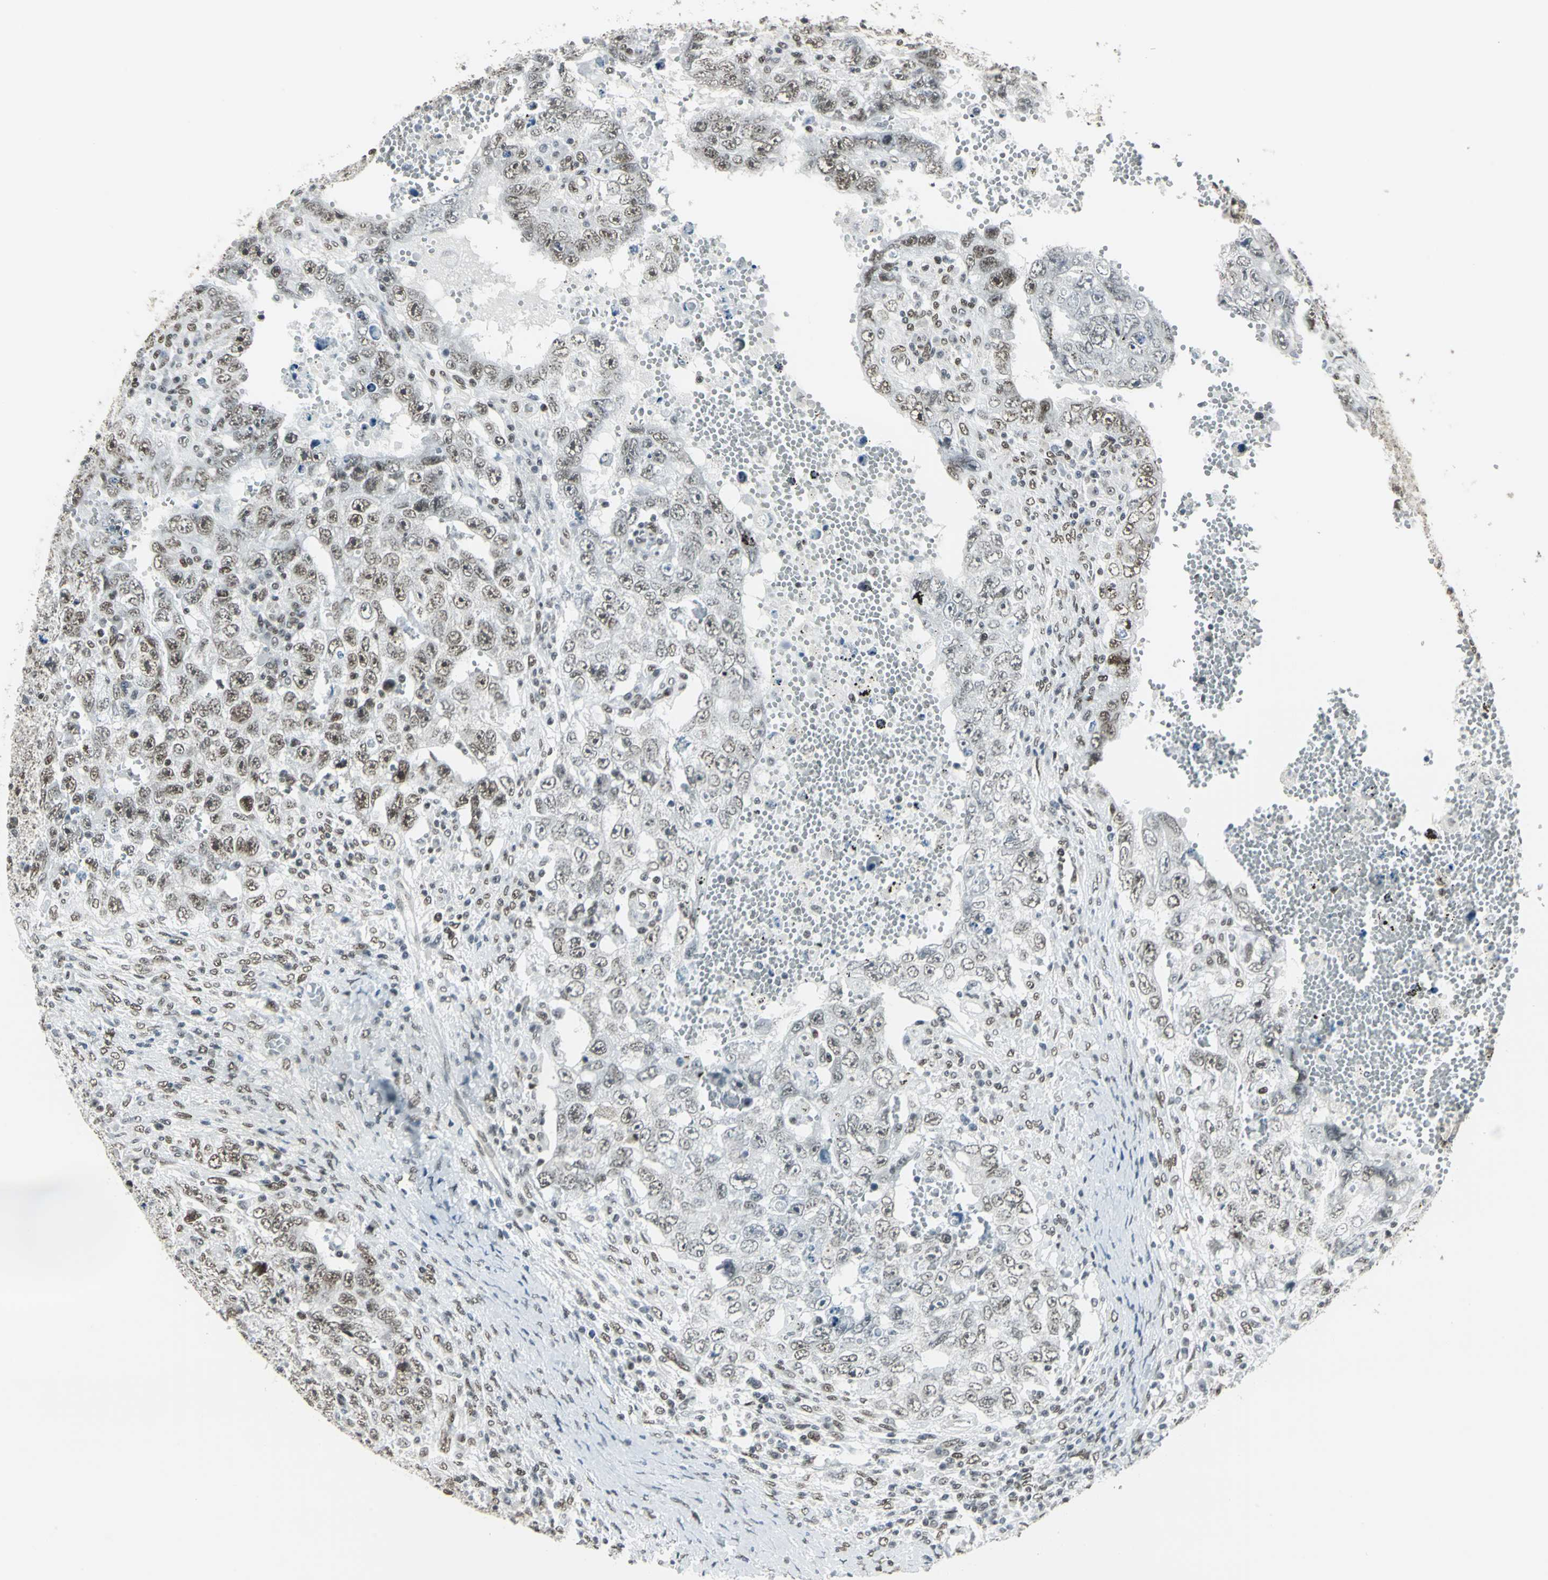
{"staining": {"intensity": "moderate", "quantity": ">75%", "location": "nuclear"}, "tissue": "testis cancer", "cell_type": "Tumor cells", "image_type": "cancer", "snomed": [{"axis": "morphology", "description": "Carcinoma, Embryonal, NOS"}, {"axis": "topography", "description": "Testis"}], "caption": "The immunohistochemical stain highlights moderate nuclear positivity in tumor cells of testis cancer (embryonal carcinoma) tissue.", "gene": "ADNP", "patient": {"sex": "male", "age": 26}}